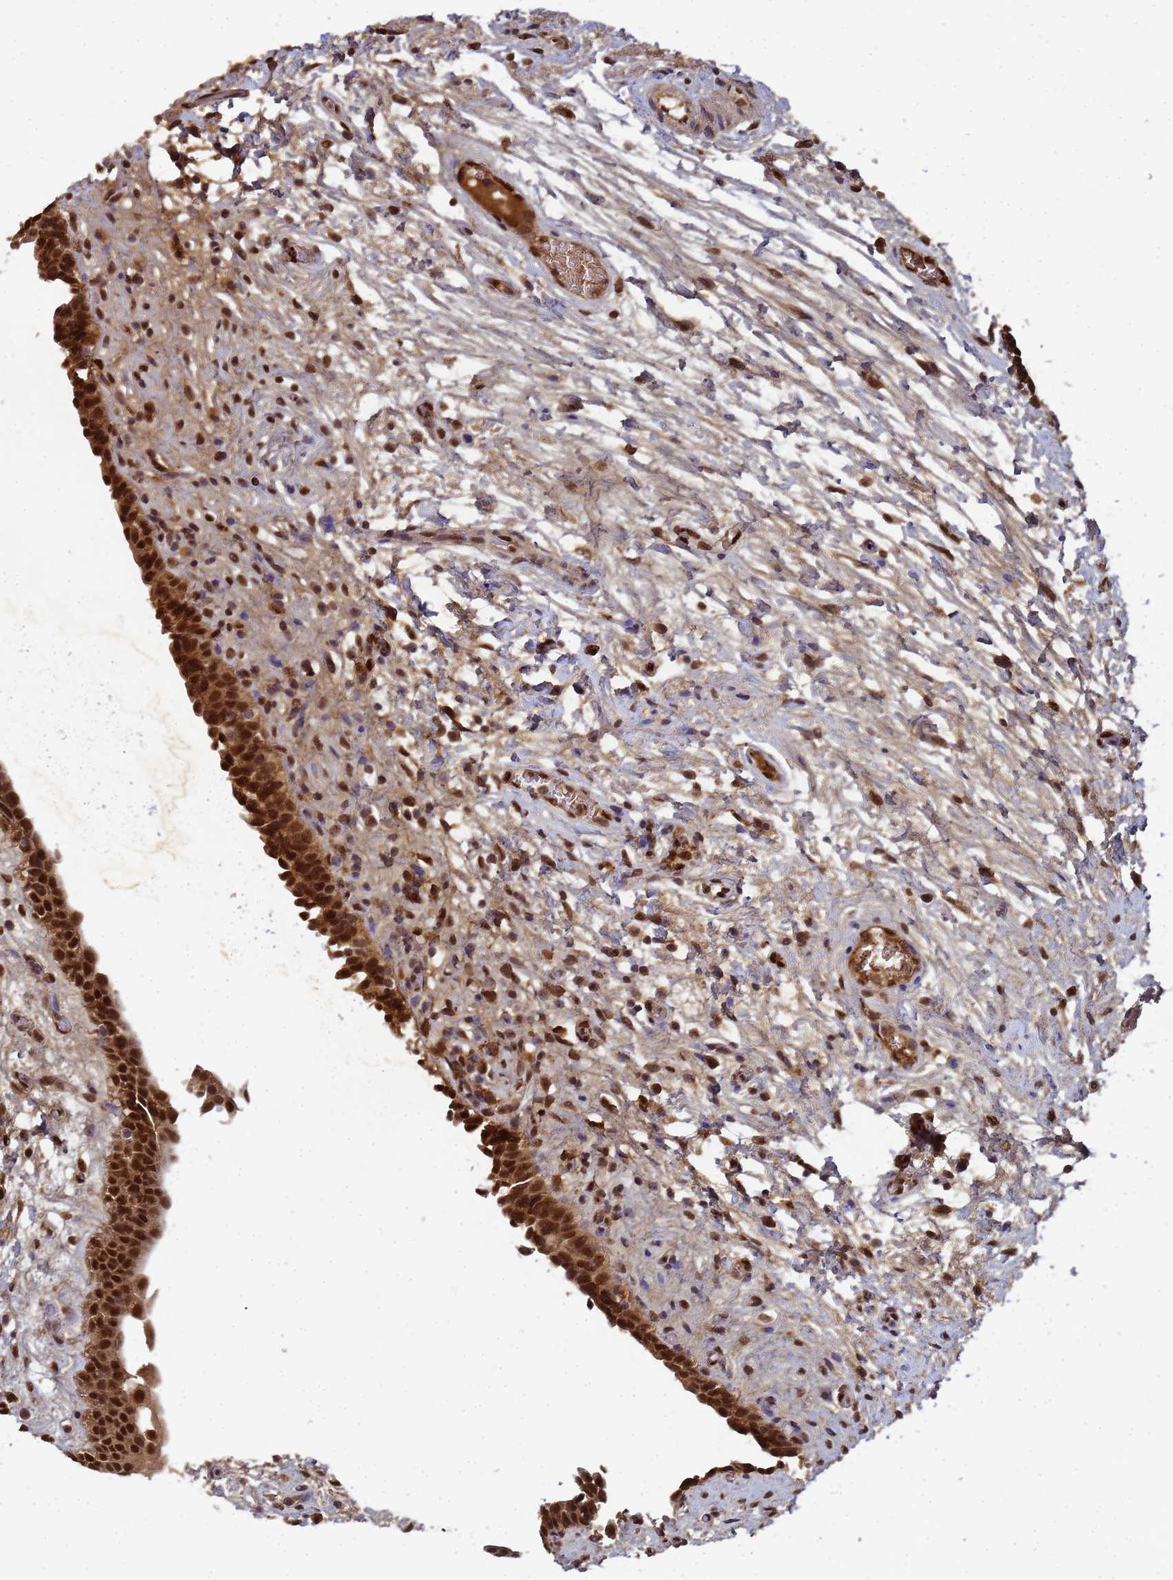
{"staining": {"intensity": "strong", "quantity": ">75%", "location": "cytoplasmic/membranous,nuclear"}, "tissue": "urinary bladder", "cell_type": "Urothelial cells", "image_type": "normal", "snomed": [{"axis": "morphology", "description": "Normal tissue, NOS"}, {"axis": "topography", "description": "Urinary bladder"}], "caption": "Immunohistochemical staining of normal urinary bladder demonstrates strong cytoplasmic/membranous,nuclear protein staining in approximately >75% of urothelial cells.", "gene": "SECISBP2", "patient": {"sex": "male", "age": 83}}